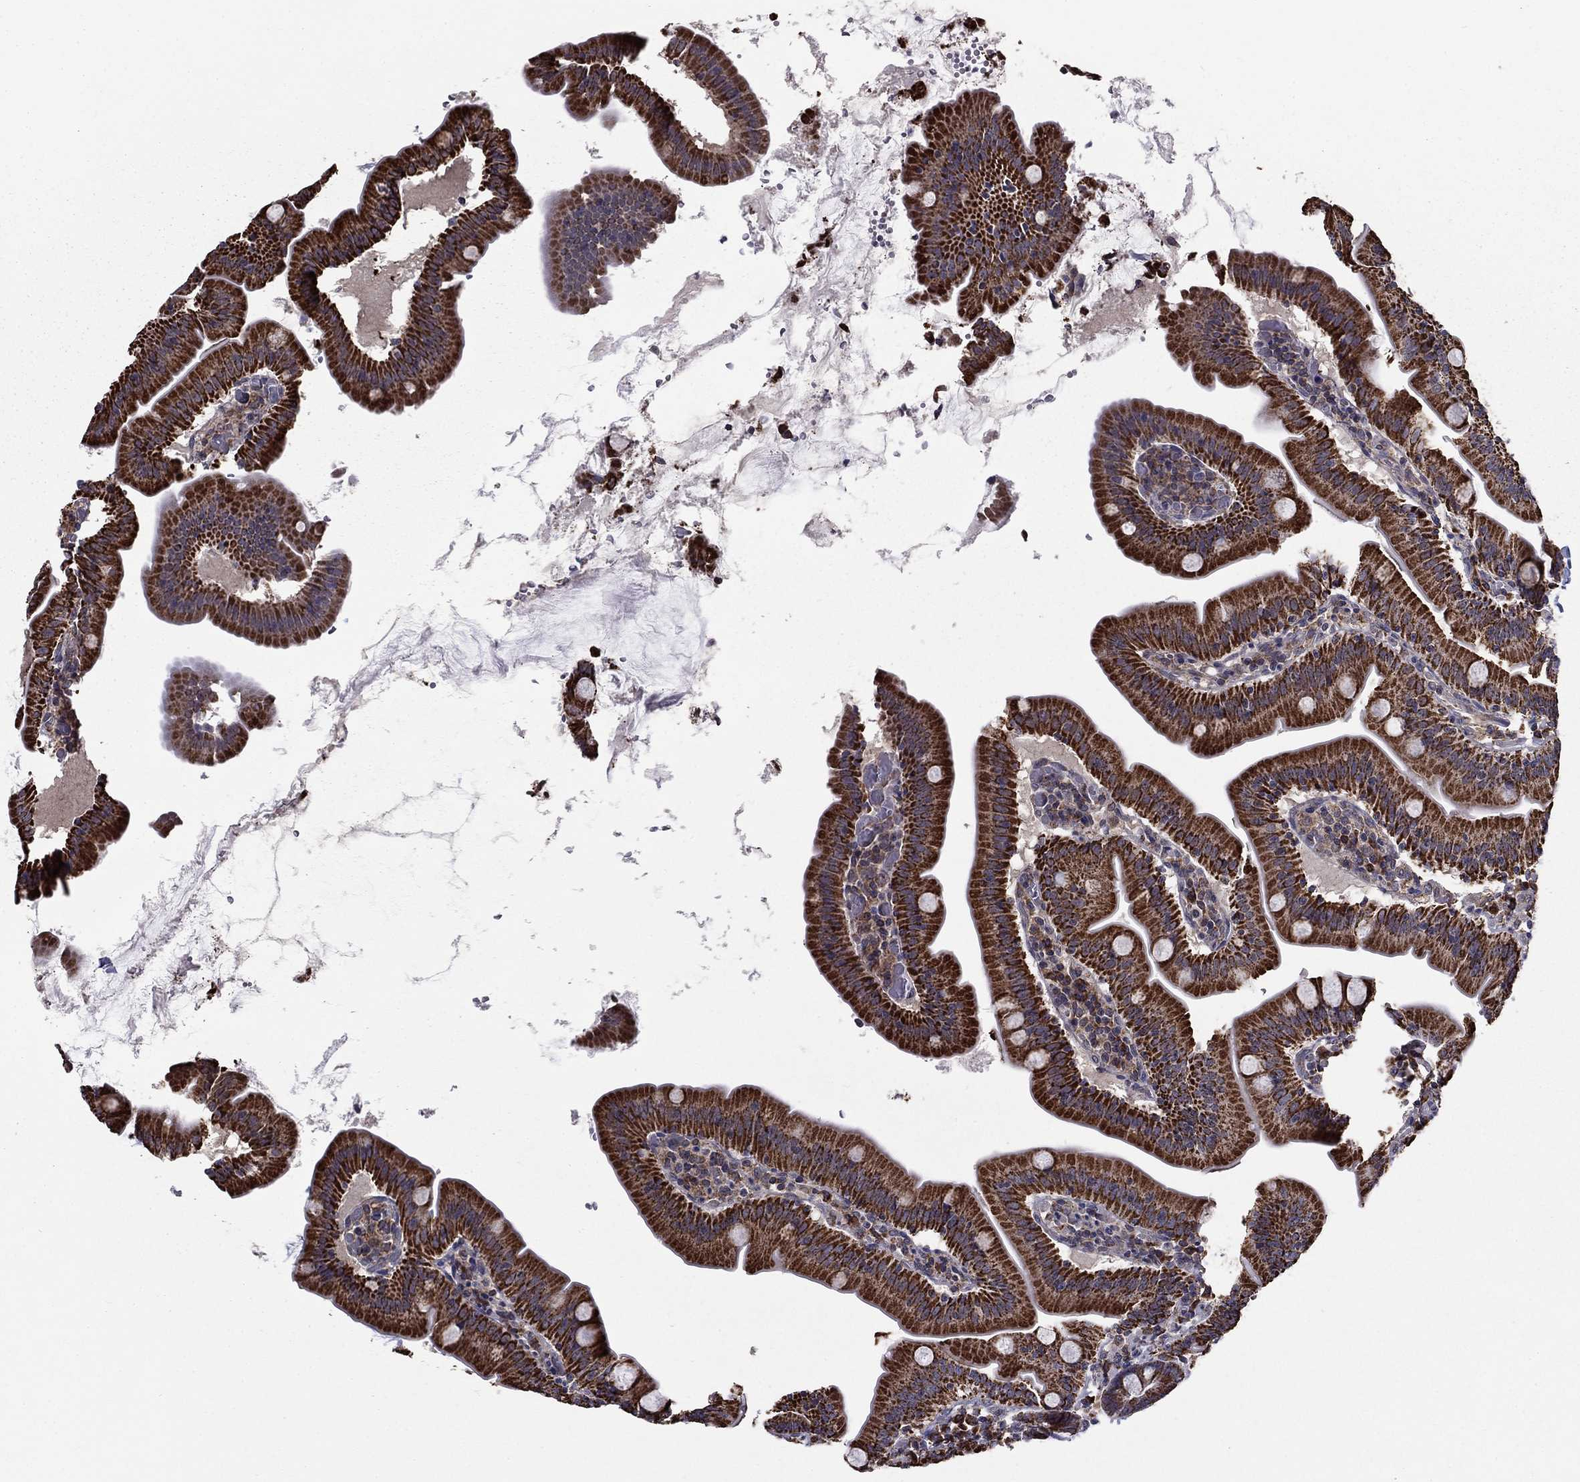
{"staining": {"intensity": "strong", "quantity": ">75%", "location": "cytoplasmic/membranous"}, "tissue": "small intestine", "cell_type": "Glandular cells", "image_type": "normal", "snomed": [{"axis": "morphology", "description": "Normal tissue, NOS"}, {"axis": "topography", "description": "Small intestine"}], "caption": "About >75% of glandular cells in benign human small intestine reveal strong cytoplasmic/membranous protein staining as visualized by brown immunohistochemical staining.", "gene": "NKIRAS1", "patient": {"sex": "male", "age": 37}}